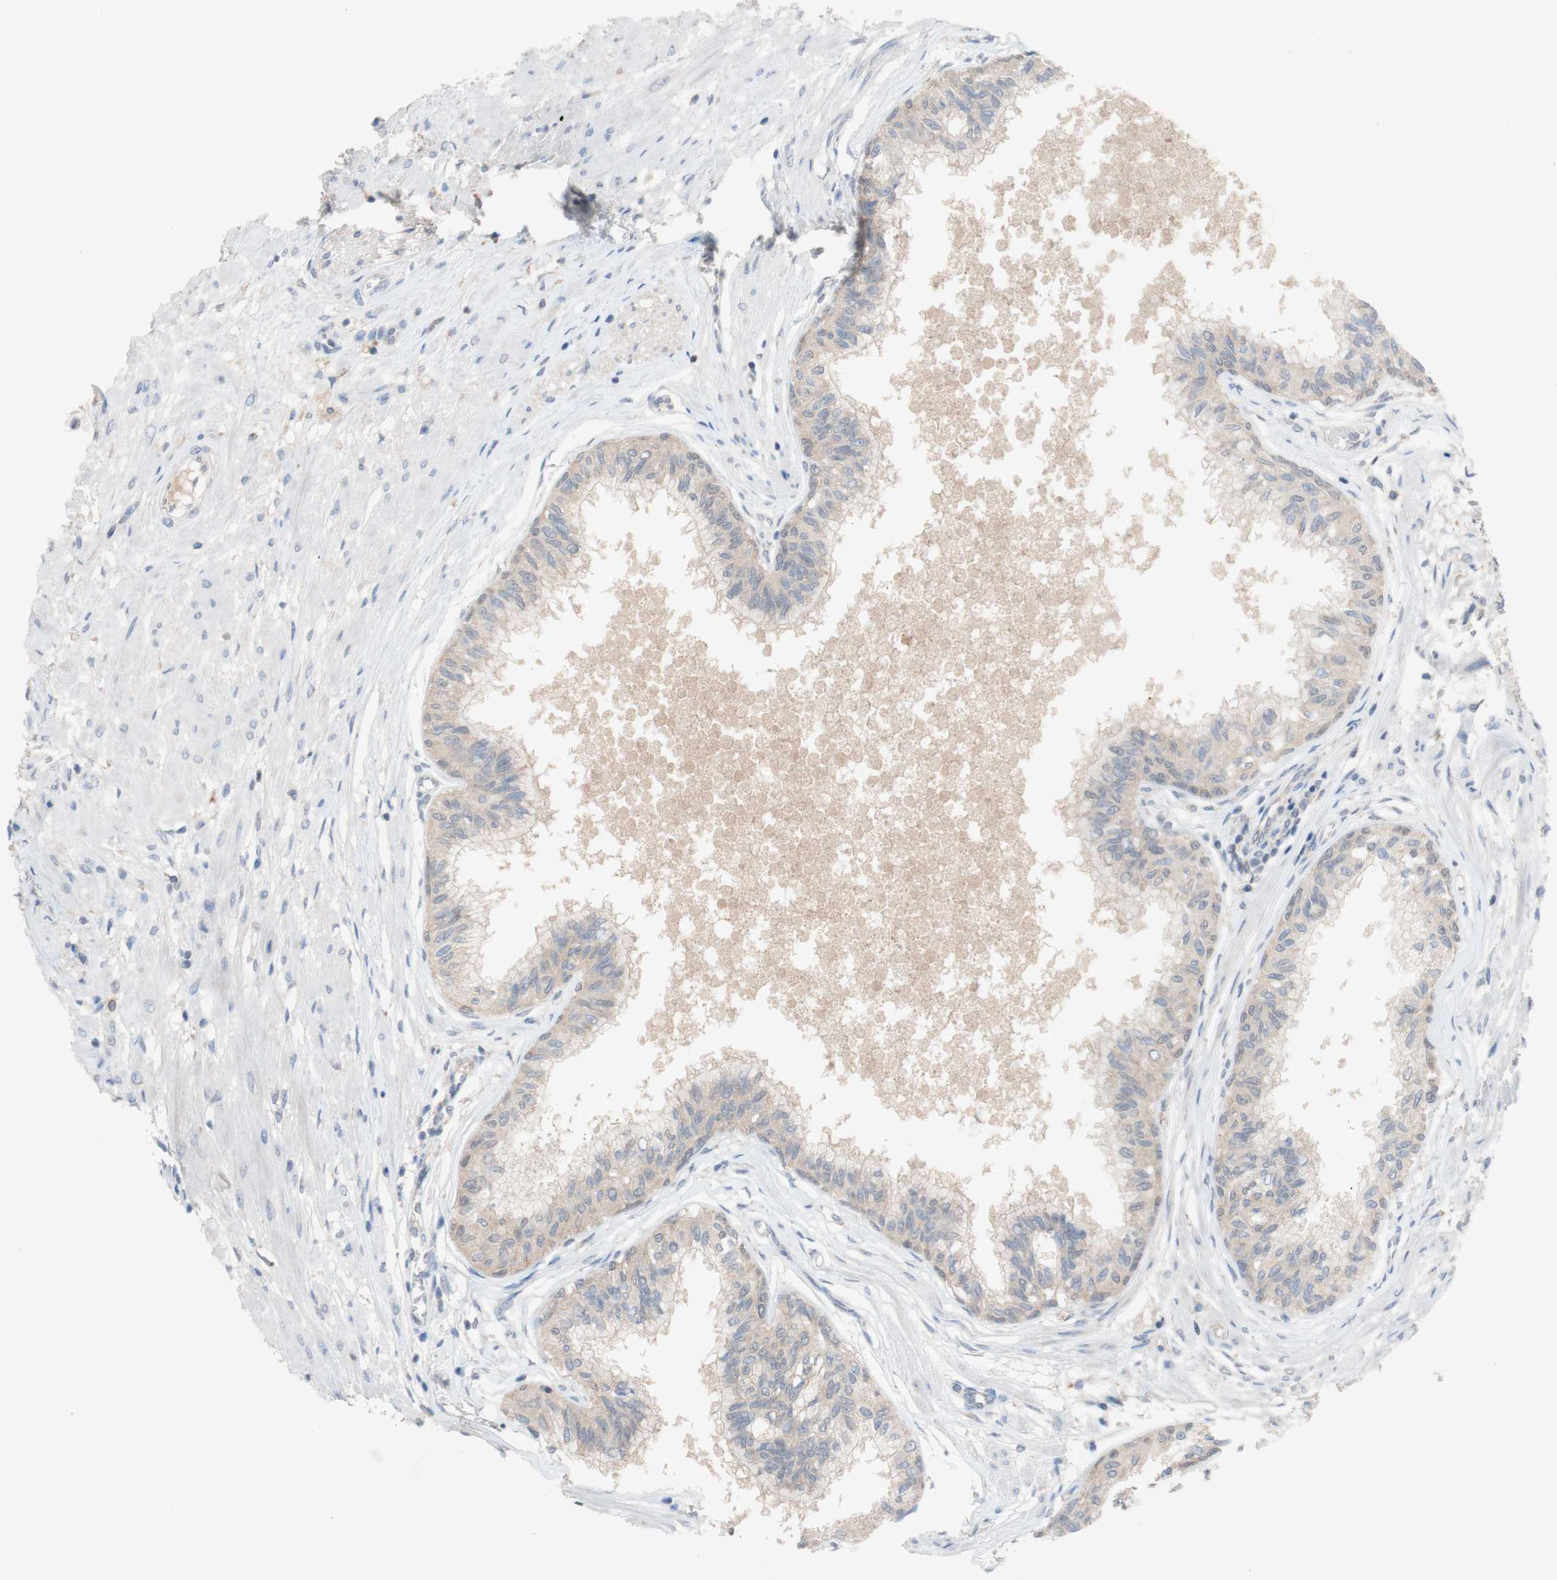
{"staining": {"intensity": "weak", "quantity": ">75%", "location": "cytoplasmic/membranous"}, "tissue": "prostate", "cell_type": "Glandular cells", "image_type": "normal", "snomed": [{"axis": "morphology", "description": "Normal tissue, NOS"}, {"axis": "topography", "description": "Prostate"}, {"axis": "topography", "description": "Seminal veicle"}], "caption": "IHC of unremarkable prostate exhibits low levels of weak cytoplasmic/membranous staining in approximately >75% of glandular cells. The staining was performed using DAB (3,3'-diaminobenzidine), with brown indicating positive protein expression. Nuclei are stained blue with hematoxylin.", "gene": "PEX2", "patient": {"sex": "male", "age": 60}}